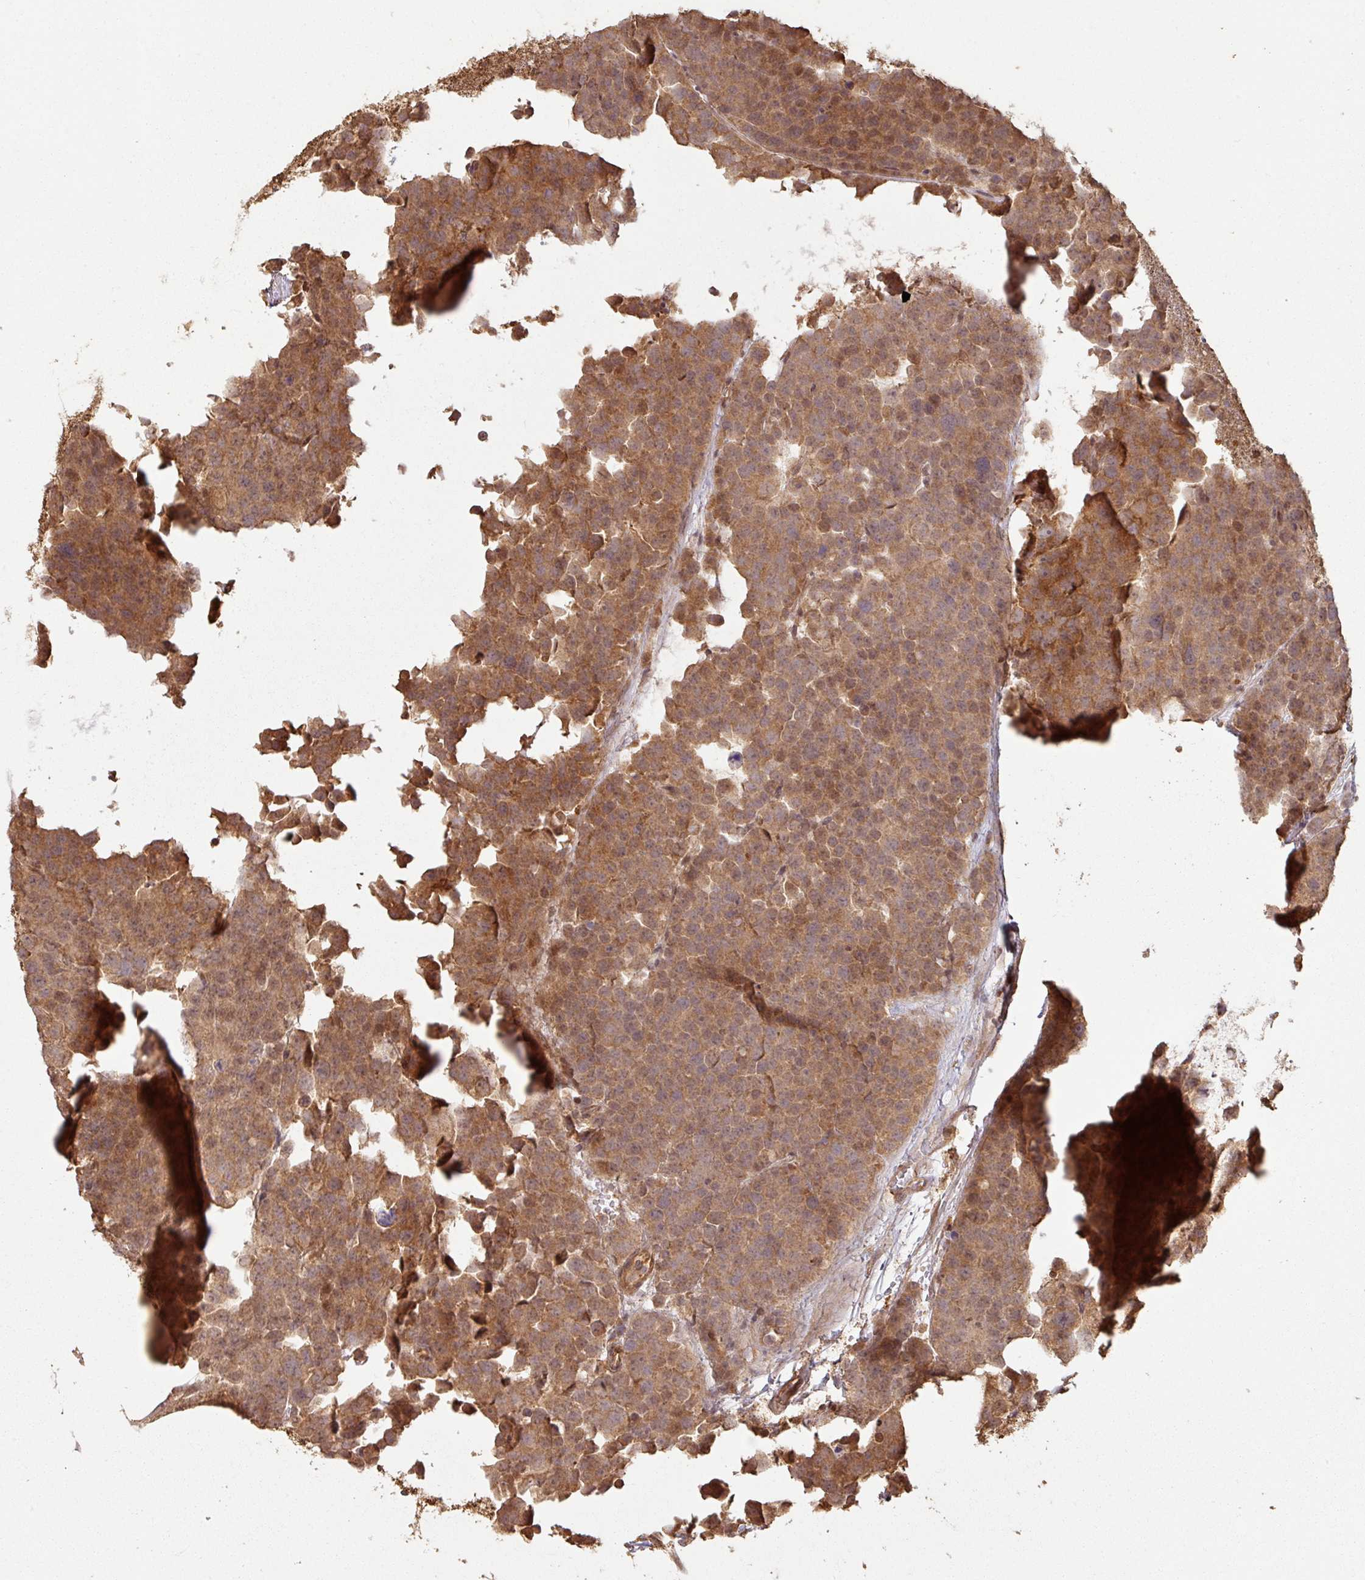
{"staining": {"intensity": "moderate", "quantity": ">75%", "location": "cytoplasmic/membranous"}, "tissue": "testis cancer", "cell_type": "Tumor cells", "image_type": "cancer", "snomed": [{"axis": "morphology", "description": "Seminoma, NOS"}, {"axis": "topography", "description": "Testis"}], "caption": "Immunohistochemistry (IHC) histopathology image of testis cancer (seminoma) stained for a protein (brown), which displays medium levels of moderate cytoplasmic/membranous positivity in approximately >75% of tumor cells.", "gene": "ZNF322", "patient": {"sex": "male", "age": 71}}